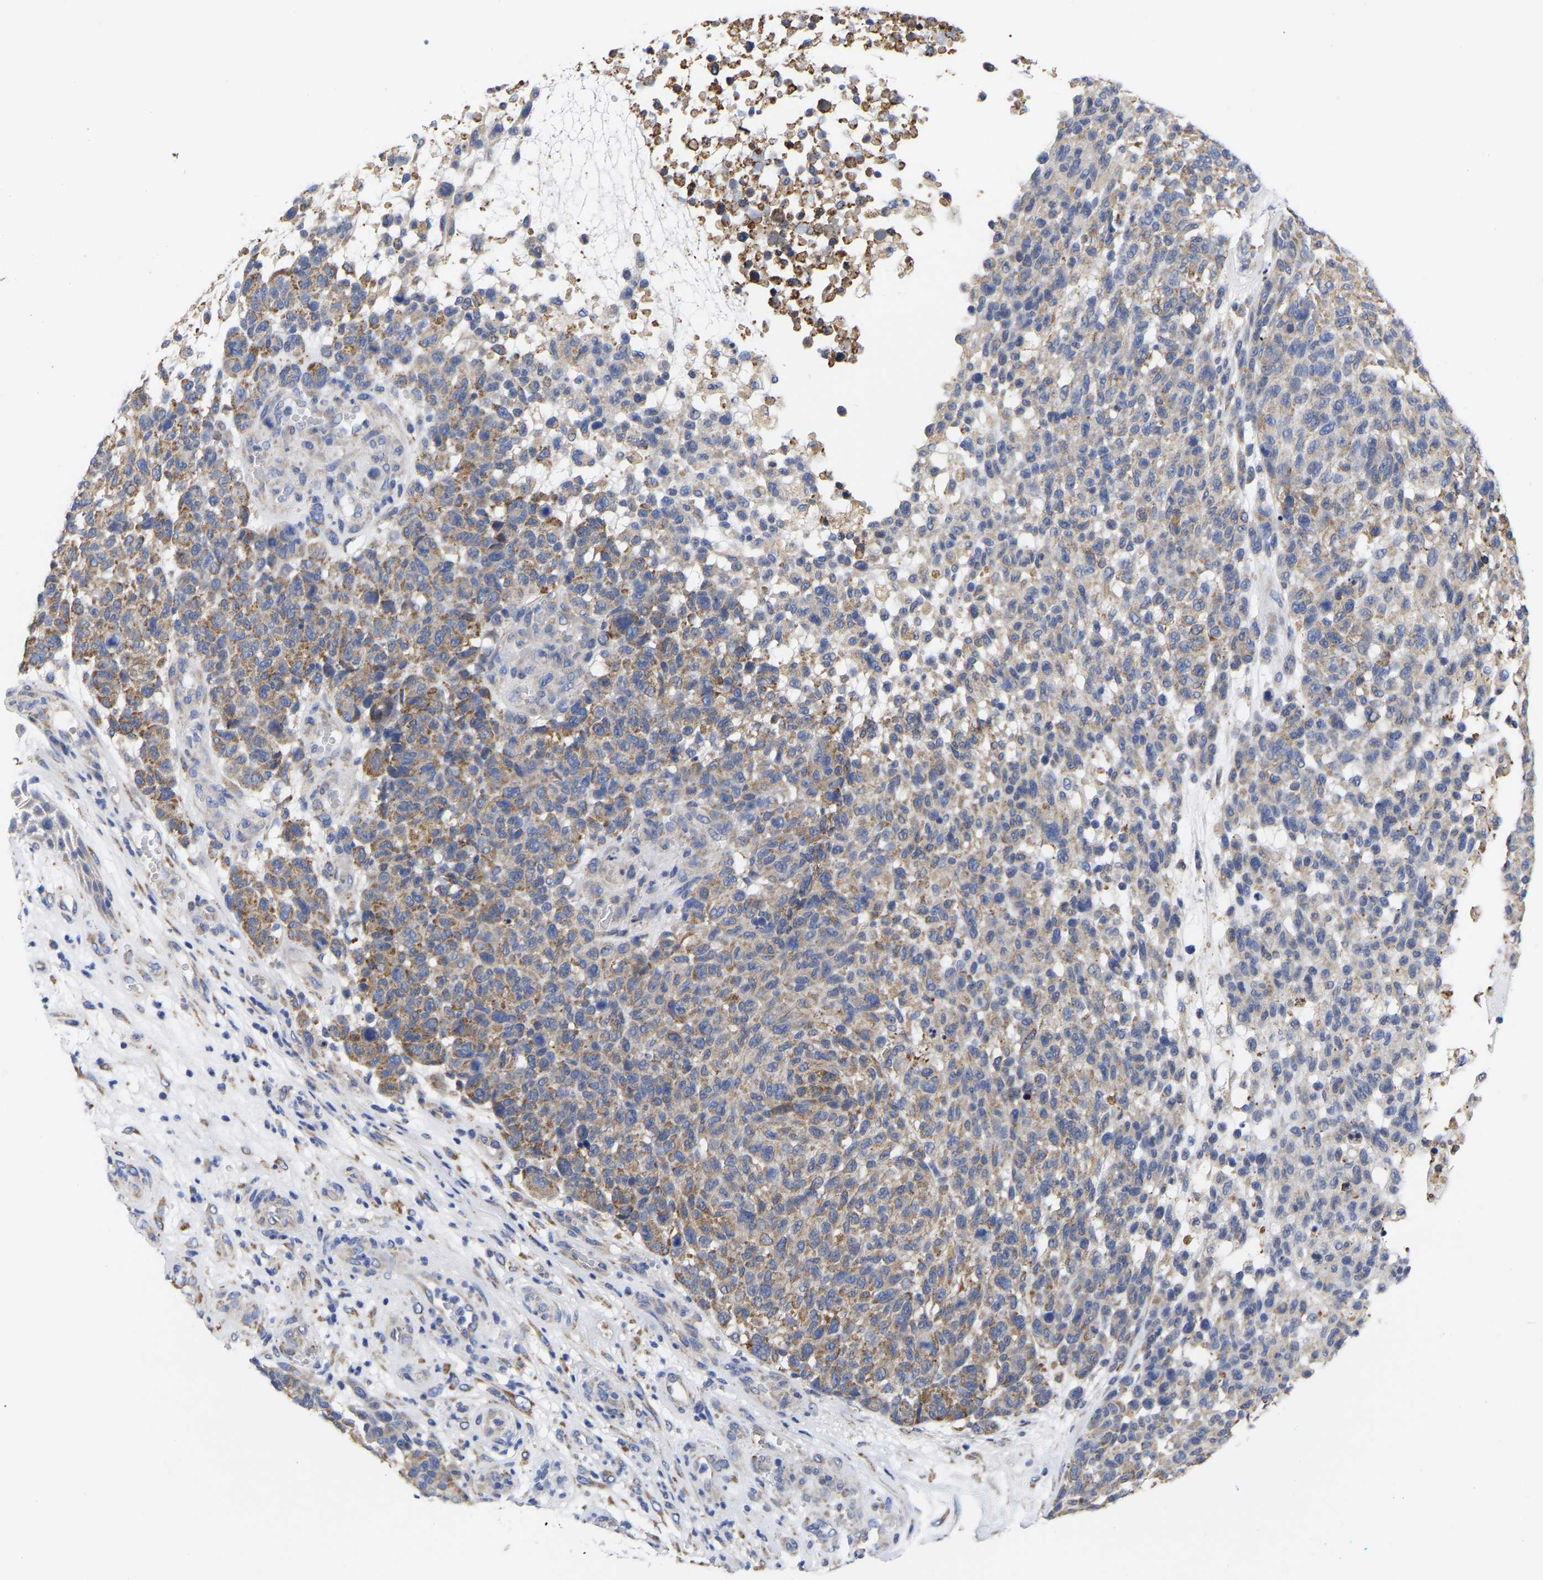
{"staining": {"intensity": "moderate", "quantity": "25%-75%", "location": "cytoplasmic/membranous"}, "tissue": "melanoma", "cell_type": "Tumor cells", "image_type": "cancer", "snomed": [{"axis": "morphology", "description": "Malignant melanoma, NOS"}, {"axis": "topography", "description": "Skin"}], "caption": "Protein staining of melanoma tissue exhibits moderate cytoplasmic/membranous staining in about 25%-75% of tumor cells.", "gene": "CFAP298", "patient": {"sex": "male", "age": 59}}